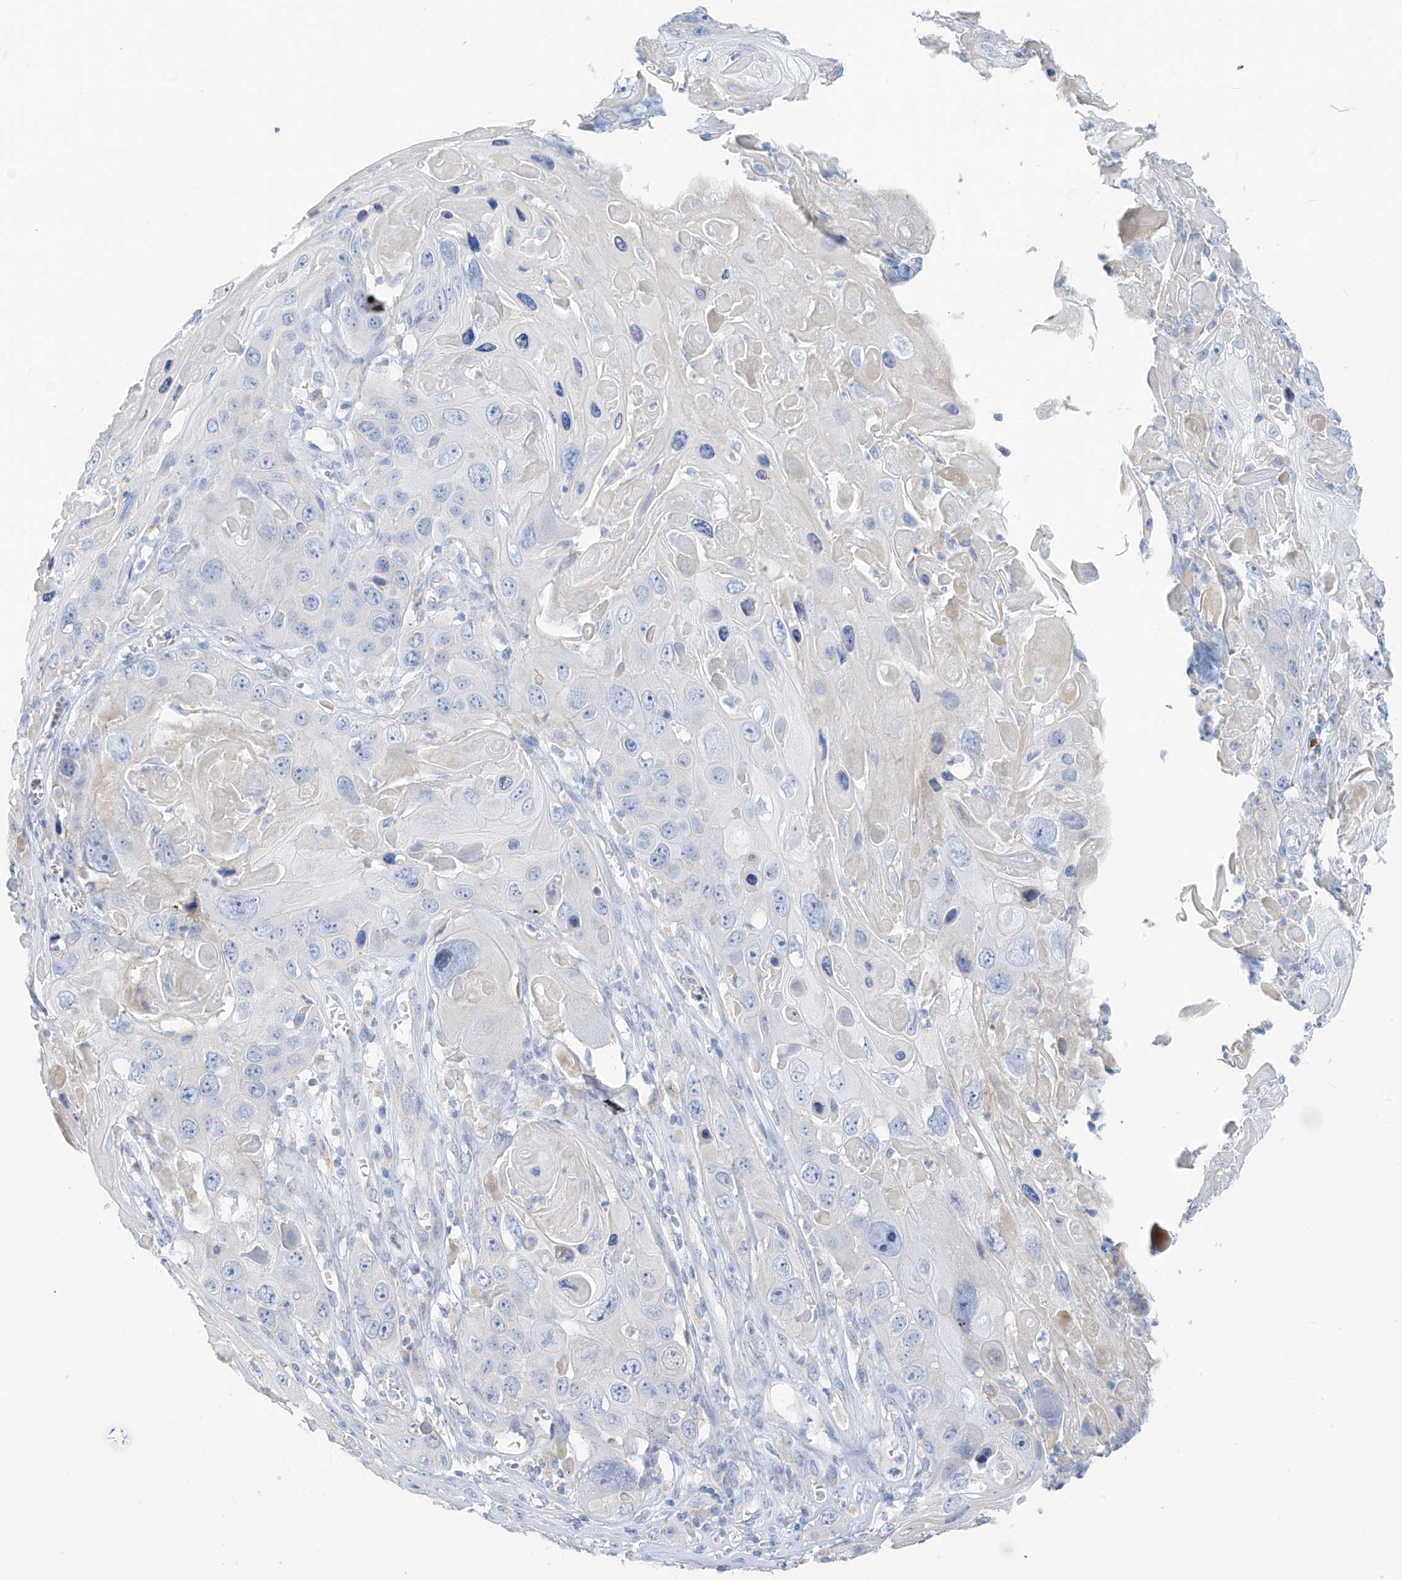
{"staining": {"intensity": "negative", "quantity": "none", "location": "none"}, "tissue": "skin cancer", "cell_type": "Tumor cells", "image_type": "cancer", "snomed": [{"axis": "morphology", "description": "Squamous cell carcinoma, NOS"}, {"axis": "topography", "description": "Skin"}], "caption": "Immunohistochemistry photomicrograph of neoplastic tissue: human skin squamous cell carcinoma stained with DAB (3,3'-diaminobenzidine) exhibits no significant protein positivity in tumor cells.", "gene": "ZNF404", "patient": {"sex": "male", "age": 55}}